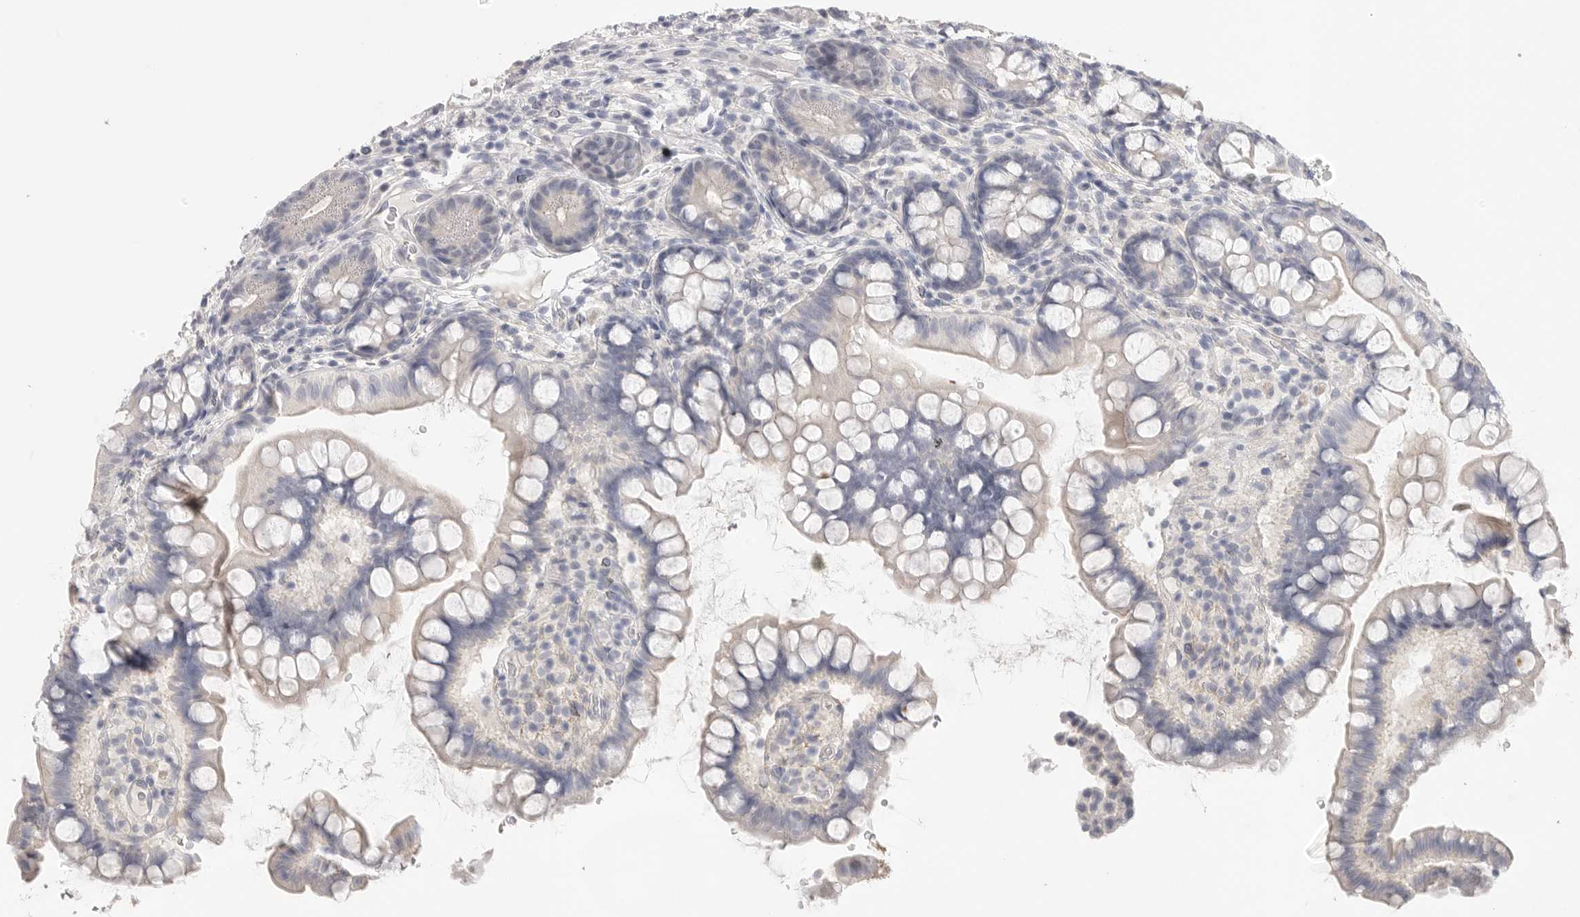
{"staining": {"intensity": "negative", "quantity": "none", "location": "none"}, "tissue": "small intestine", "cell_type": "Glandular cells", "image_type": "normal", "snomed": [{"axis": "morphology", "description": "Normal tissue, NOS"}, {"axis": "topography", "description": "Smooth muscle"}, {"axis": "topography", "description": "Small intestine"}], "caption": "DAB immunohistochemical staining of benign small intestine demonstrates no significant expression in glandular cells.", "gene": "FBN2", "patient": {"sex": "female", "age": 84}}